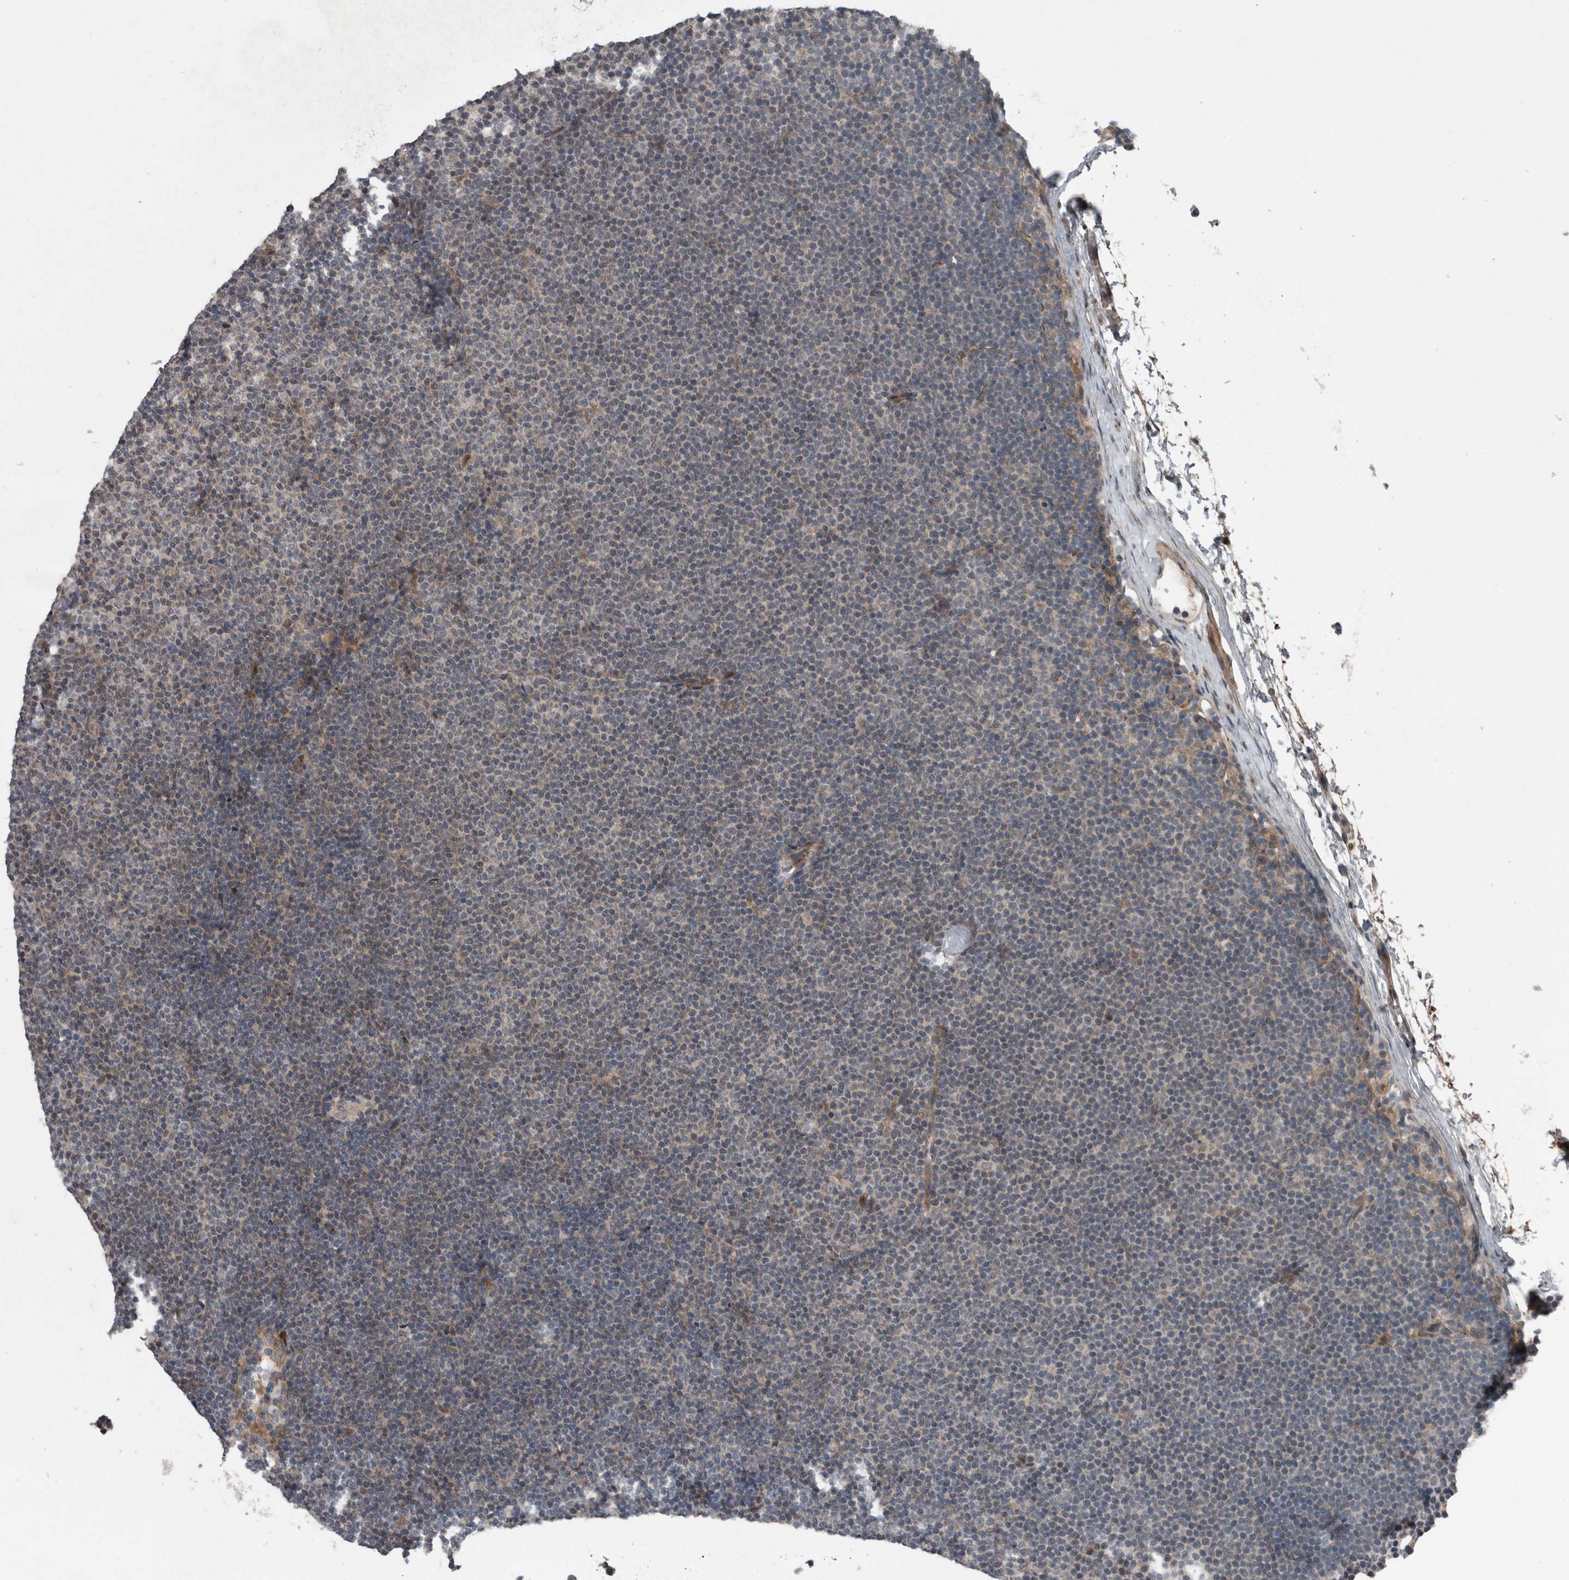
{"staining": {"intensity": "negative", "quantity": "none", "location": "none"}, "tissue": "lymphoma", "cell_type": "Tumor cells", "image_type": "cancer", "snomed": [{"axis": "morphology", "description": "Malignant lymphoma, non-Hodgkin's type, Low grade"}, {"axis": "topography", "description": "Lymph node"}], "caption": "Immunohistochemistry histopathology image of neoplastic tissue: low-grade malignant lymphoma, non-Hodgkin's type stained with DAB displays no significant protein expression in tumor cells.", "gene": "ZNF345", "patient": {"sex": "female", "age": 53}}